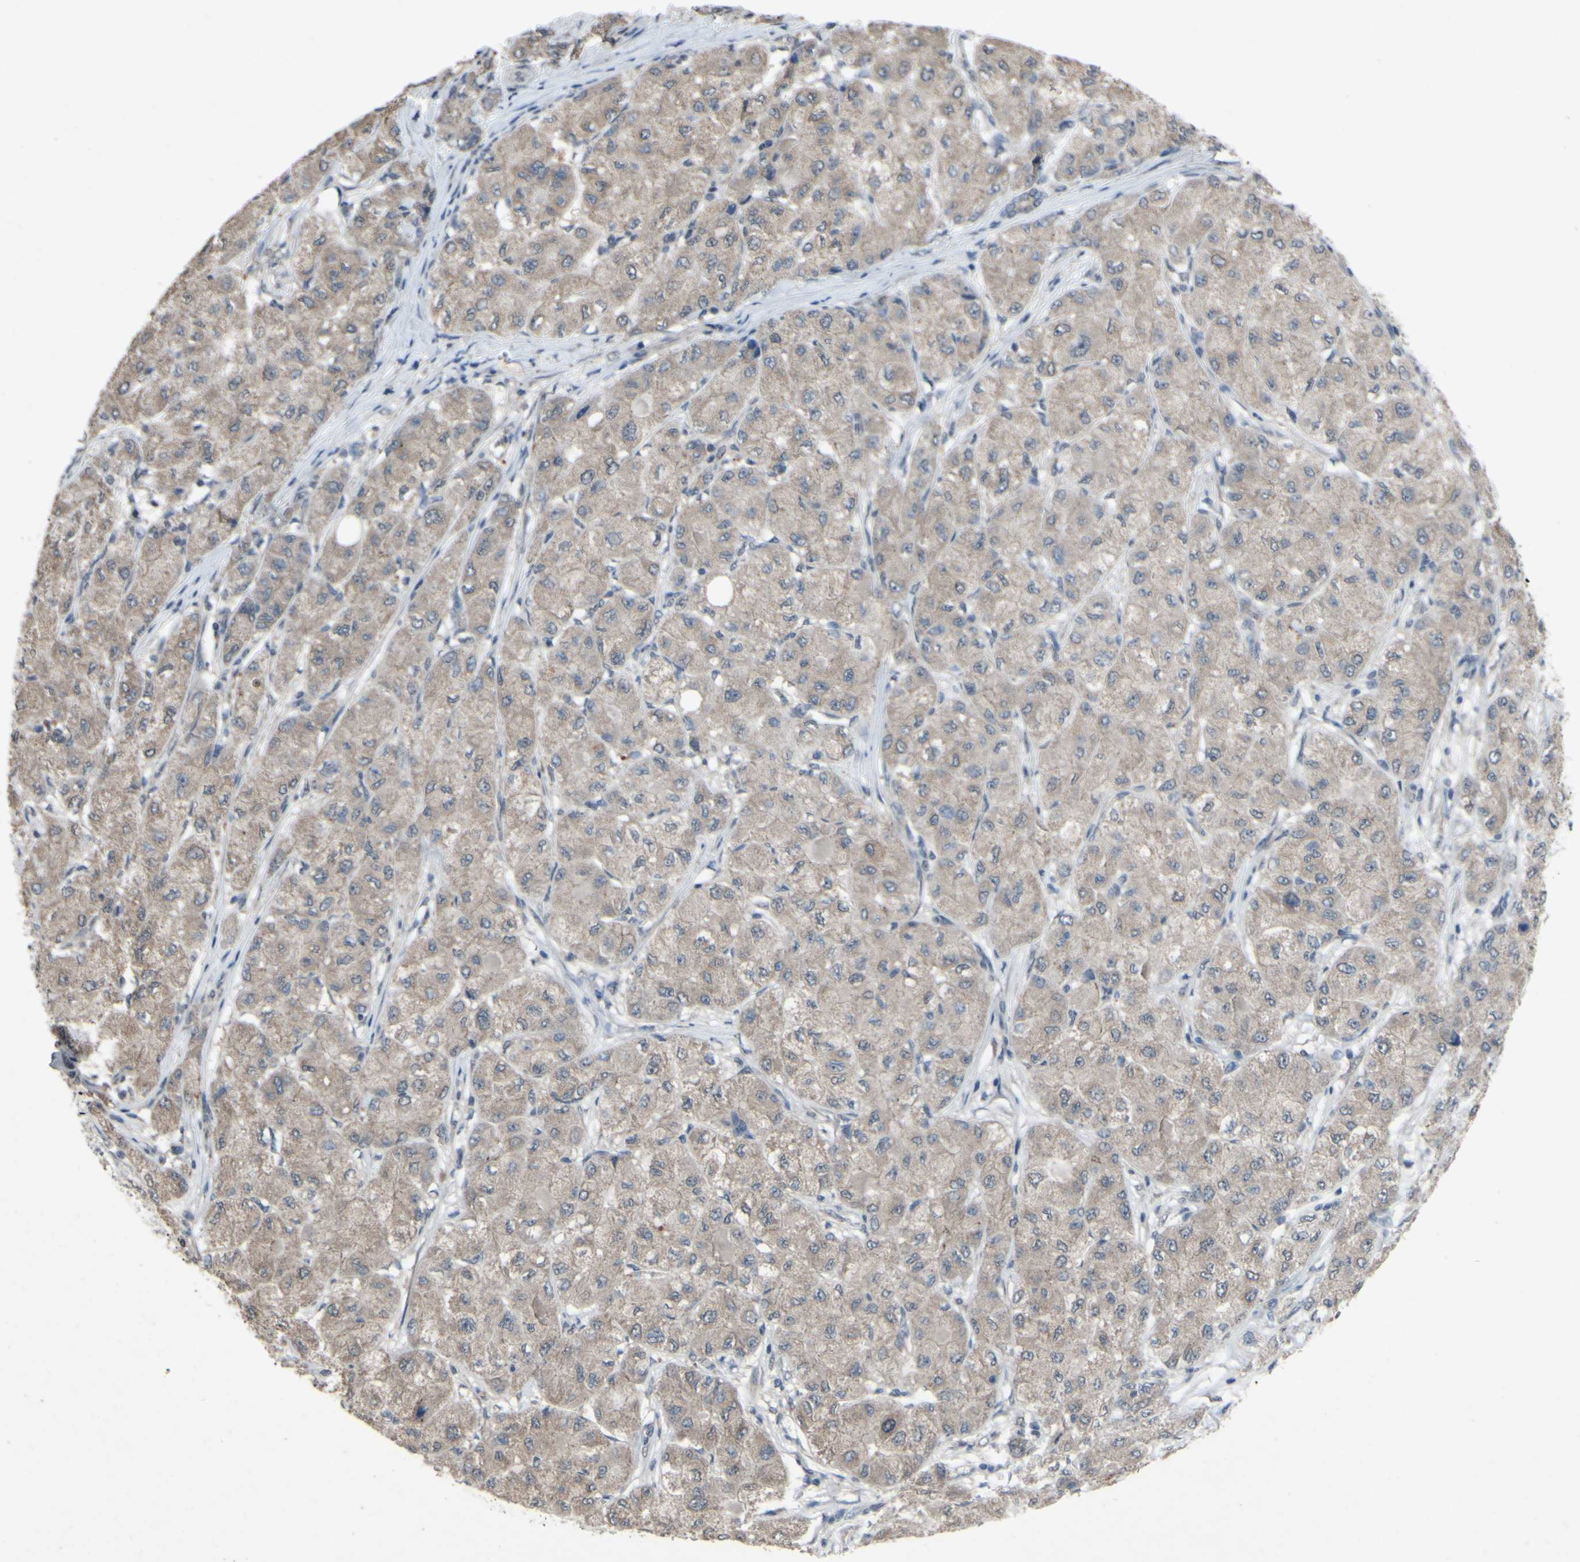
{"staining": {"intensity": "weak", "quantity": ">75%", "location": "cytoplasmic/membranous"}, "tissue": "liver cancer", "cell_type": "Tumor cells", "image_type": "cancer", "snomed": [{"axis": "morphology", "description": "Carcinoma, Hepatocellular, NOS"}, {"axis": "topography", "description": "Liver"}], "caption": "Liver cancer (hepatocellular carcinoma) stained with a protein marker reveals weak staining in tumor cells.", "gene": "CDCP1", "patient": {"sex": "male", "age": 80}}